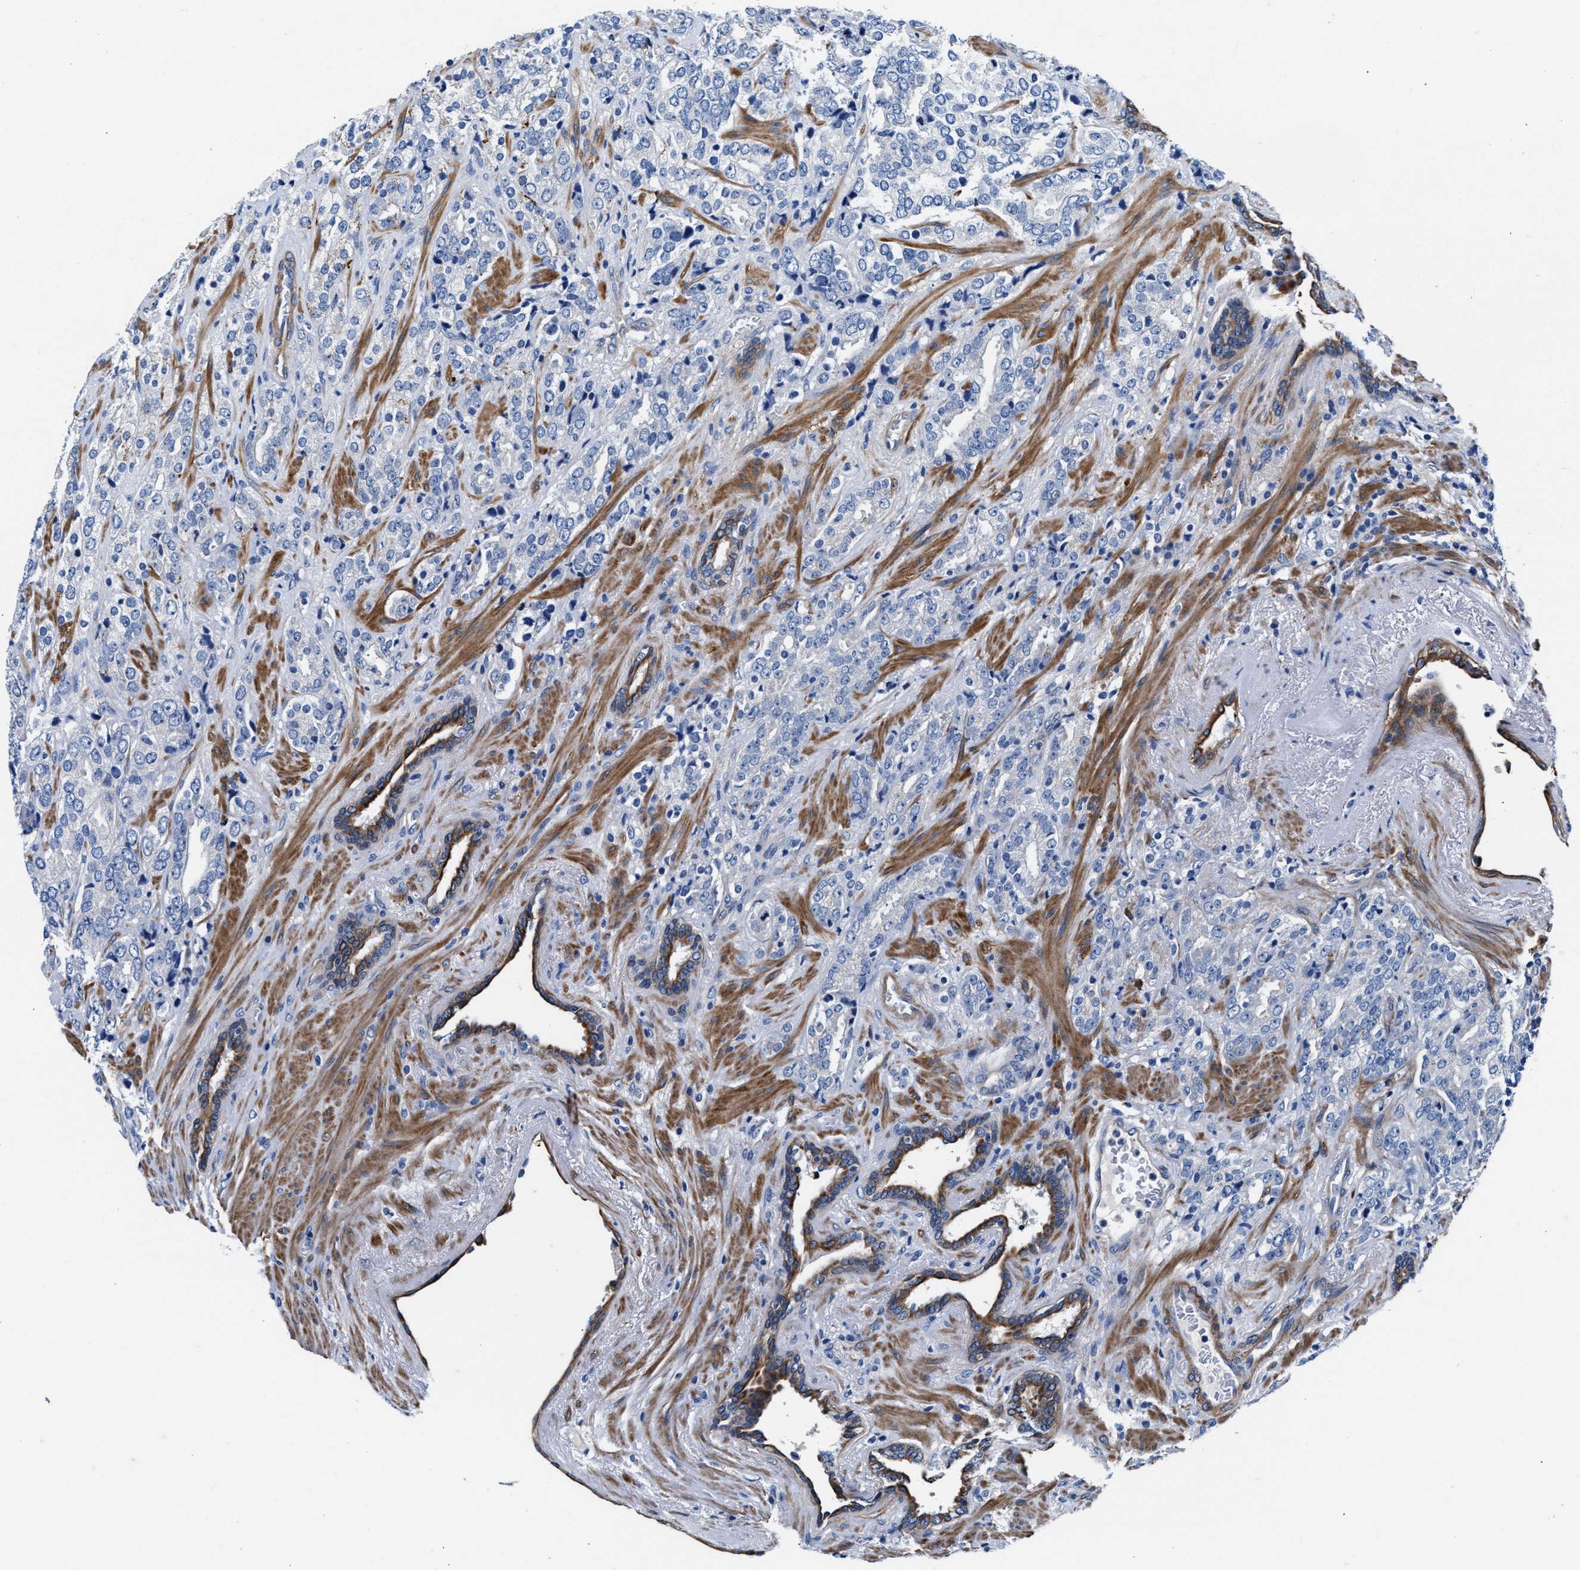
{"staining": {"intensity": "negative", "quantity": "none", "location": "none"}, "tissue": "prostate cancer", "cell_type": "Tumor cells", "image_type": "cancer", "snomed": [{"axis": "morphology", "description": "Adenocarcinoma, High grade"}, {"axis": "topography", "description": "Prostate"}], "caption": "Human prostate cancer stained for a protein using immunohistochemistry displays no expression in tumor cells.", "gene": "PARG", "patient": {"sex": "male", "age": 71}}